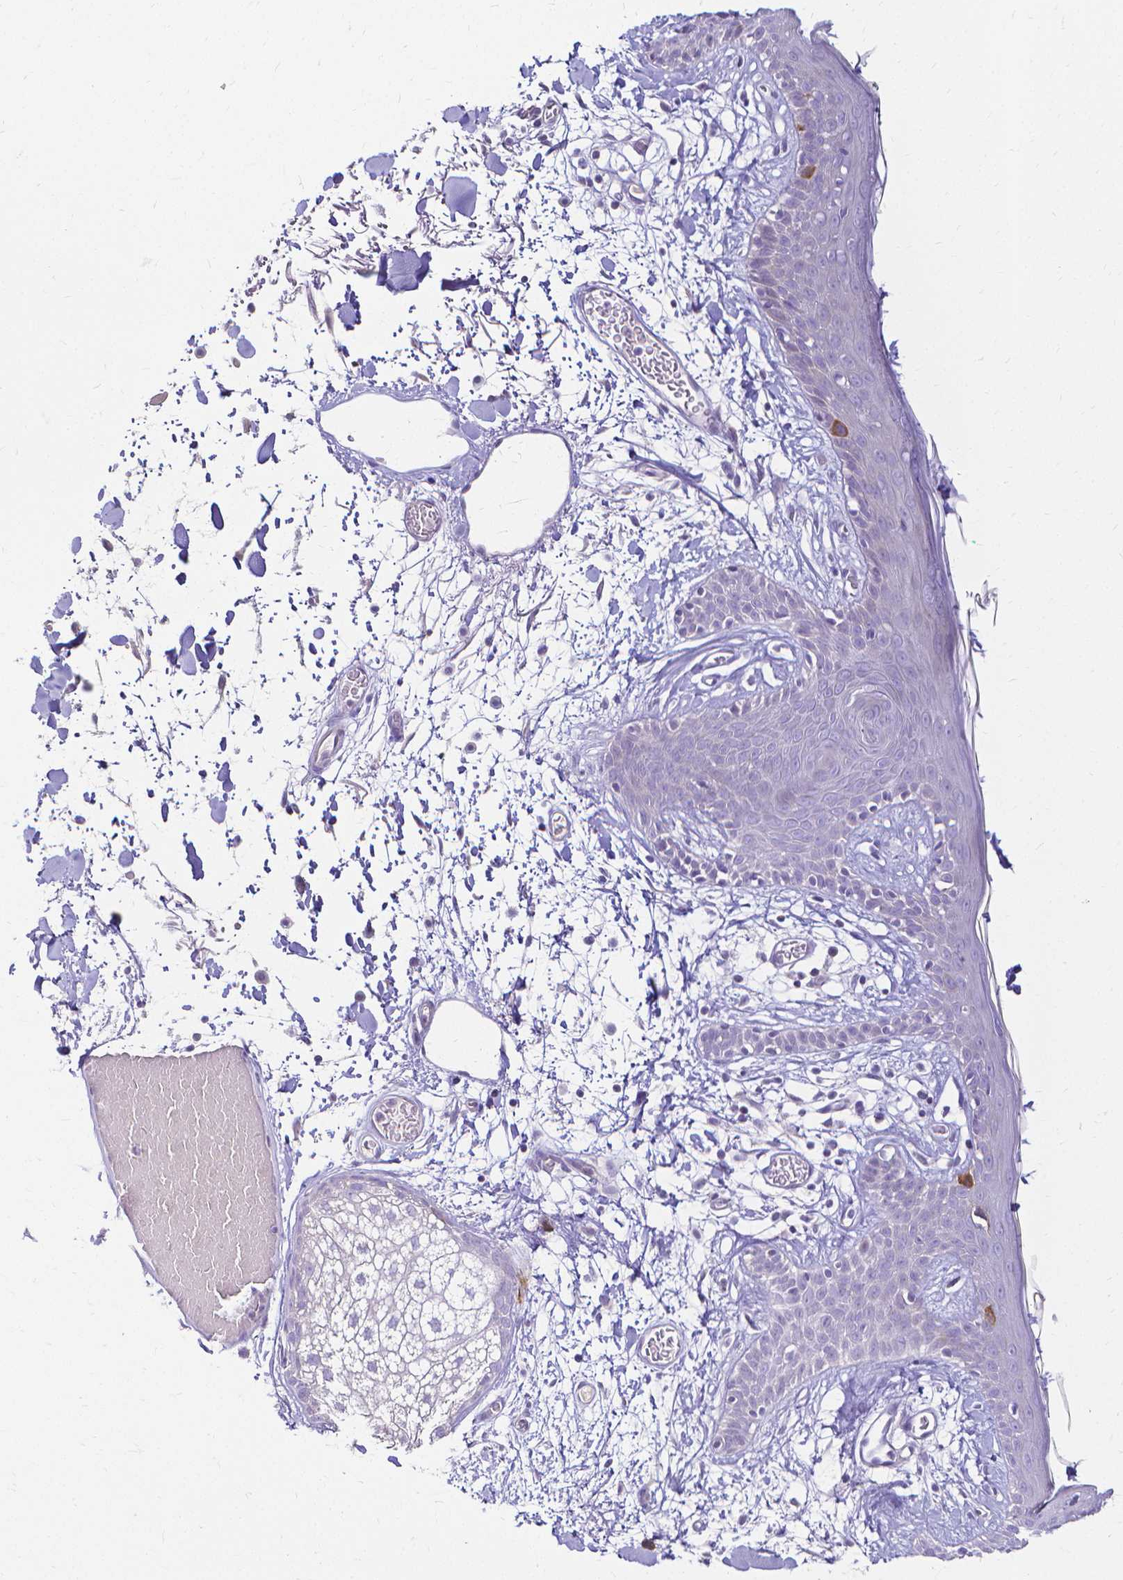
{"staining": {"intensity": "negative", "quantity": "none", "location": "none"}, "tissue": "skin", "cell_type": "Fibroblasts", "image_type": "normal", "snomed": [{"axis": "morphology", "description": "Normal tissue, NOS"}, {"axis": "topography", "description": "Skin"}], "caption": "Immunohistochemistry of benign human skin displays no staining in fibroblasts. (DAB (3,3'-diaminobenzidine) immunohistochemistry (IHC) with hematoxylin counter stain).", "gene": "CCNB1", "patient": {"sex": "male", "age": 79}}